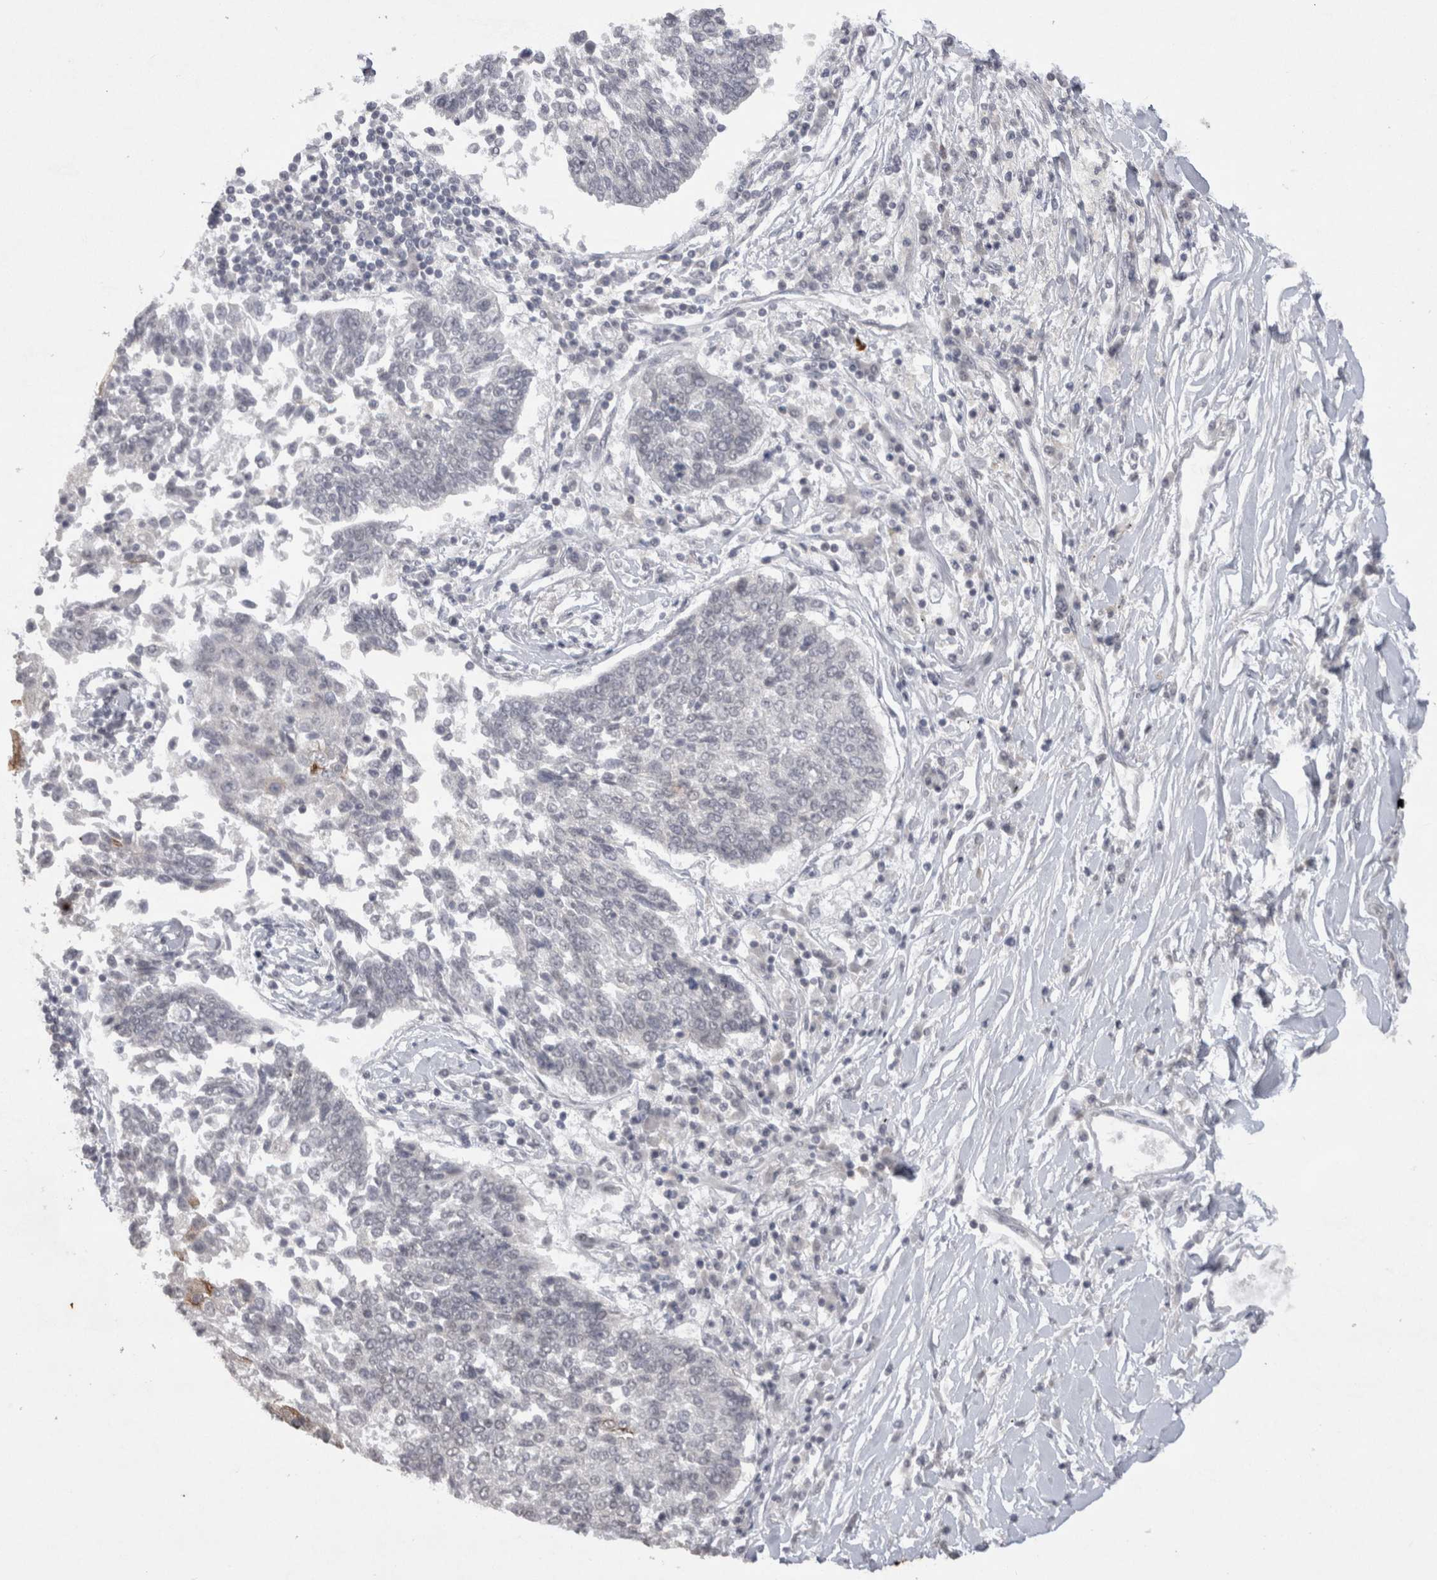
{"staining": {"intensity": "negative", "quantity": "none", "location": "none"}, "tissue": "lung cancer", "cell_type": "Tumor cells", "image_type": "cancer", "snomed": [{"axis": "morphology", "description": "Normal tissue, NOS"}, {"axis": "morphology", "description": "Squamous cell carcinoma, NOS"}, {"axis": "topography", "description": "Cartilage tissue"}, {"axis": "topography", "description": "Bronchus"}, {"axis": "topography", "description": "Lung"}, {"axis": "topography", "description": "Peripheral nerve tissue"}], "caption": "Immunohistochemistry of human lung cancer exhibits no positivity in tumor cells. (DAB (3,3'-diaminobenzidine) IHC with hematoxylin counter stain).", "gene": "DDX4", "patient": {"sex": "female", "age": 49}}